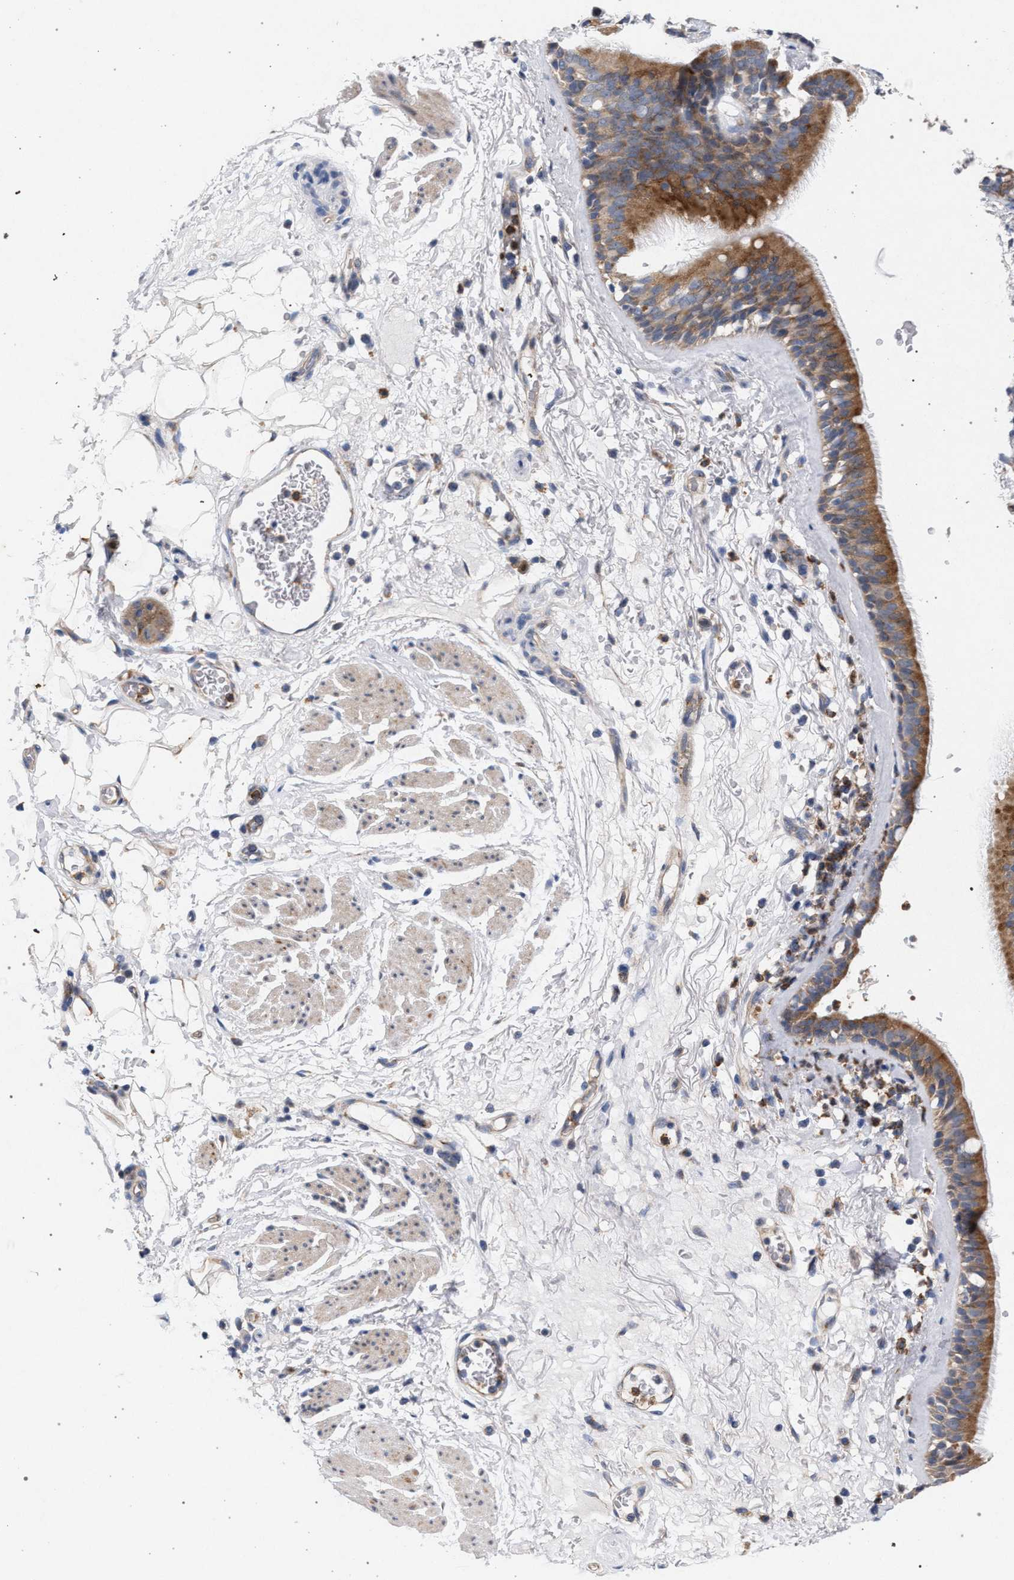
{"staining": {"intensity": "moderate", "quantity": ">75%", "location": "cytoplasmic/membranous"}, "tissue": "bronchus", "cell_type": "Respiratory epithelial cells", "image_type": "normal", "snomed": [{"axis": "morphology", "description": "Normal tissue, NOS"}, {"axis": "topography", "description": "Cartilage tissue"}], "caption": "Immunohistochemical staining of unremarkable bronchus exhibits medium levels of moderate cytoplasmic/membranous expression in approximately >75% of respiratory epithelial cells.", "gene": "MAMDC2", "patient": {"sex": "female", "age": 63}}